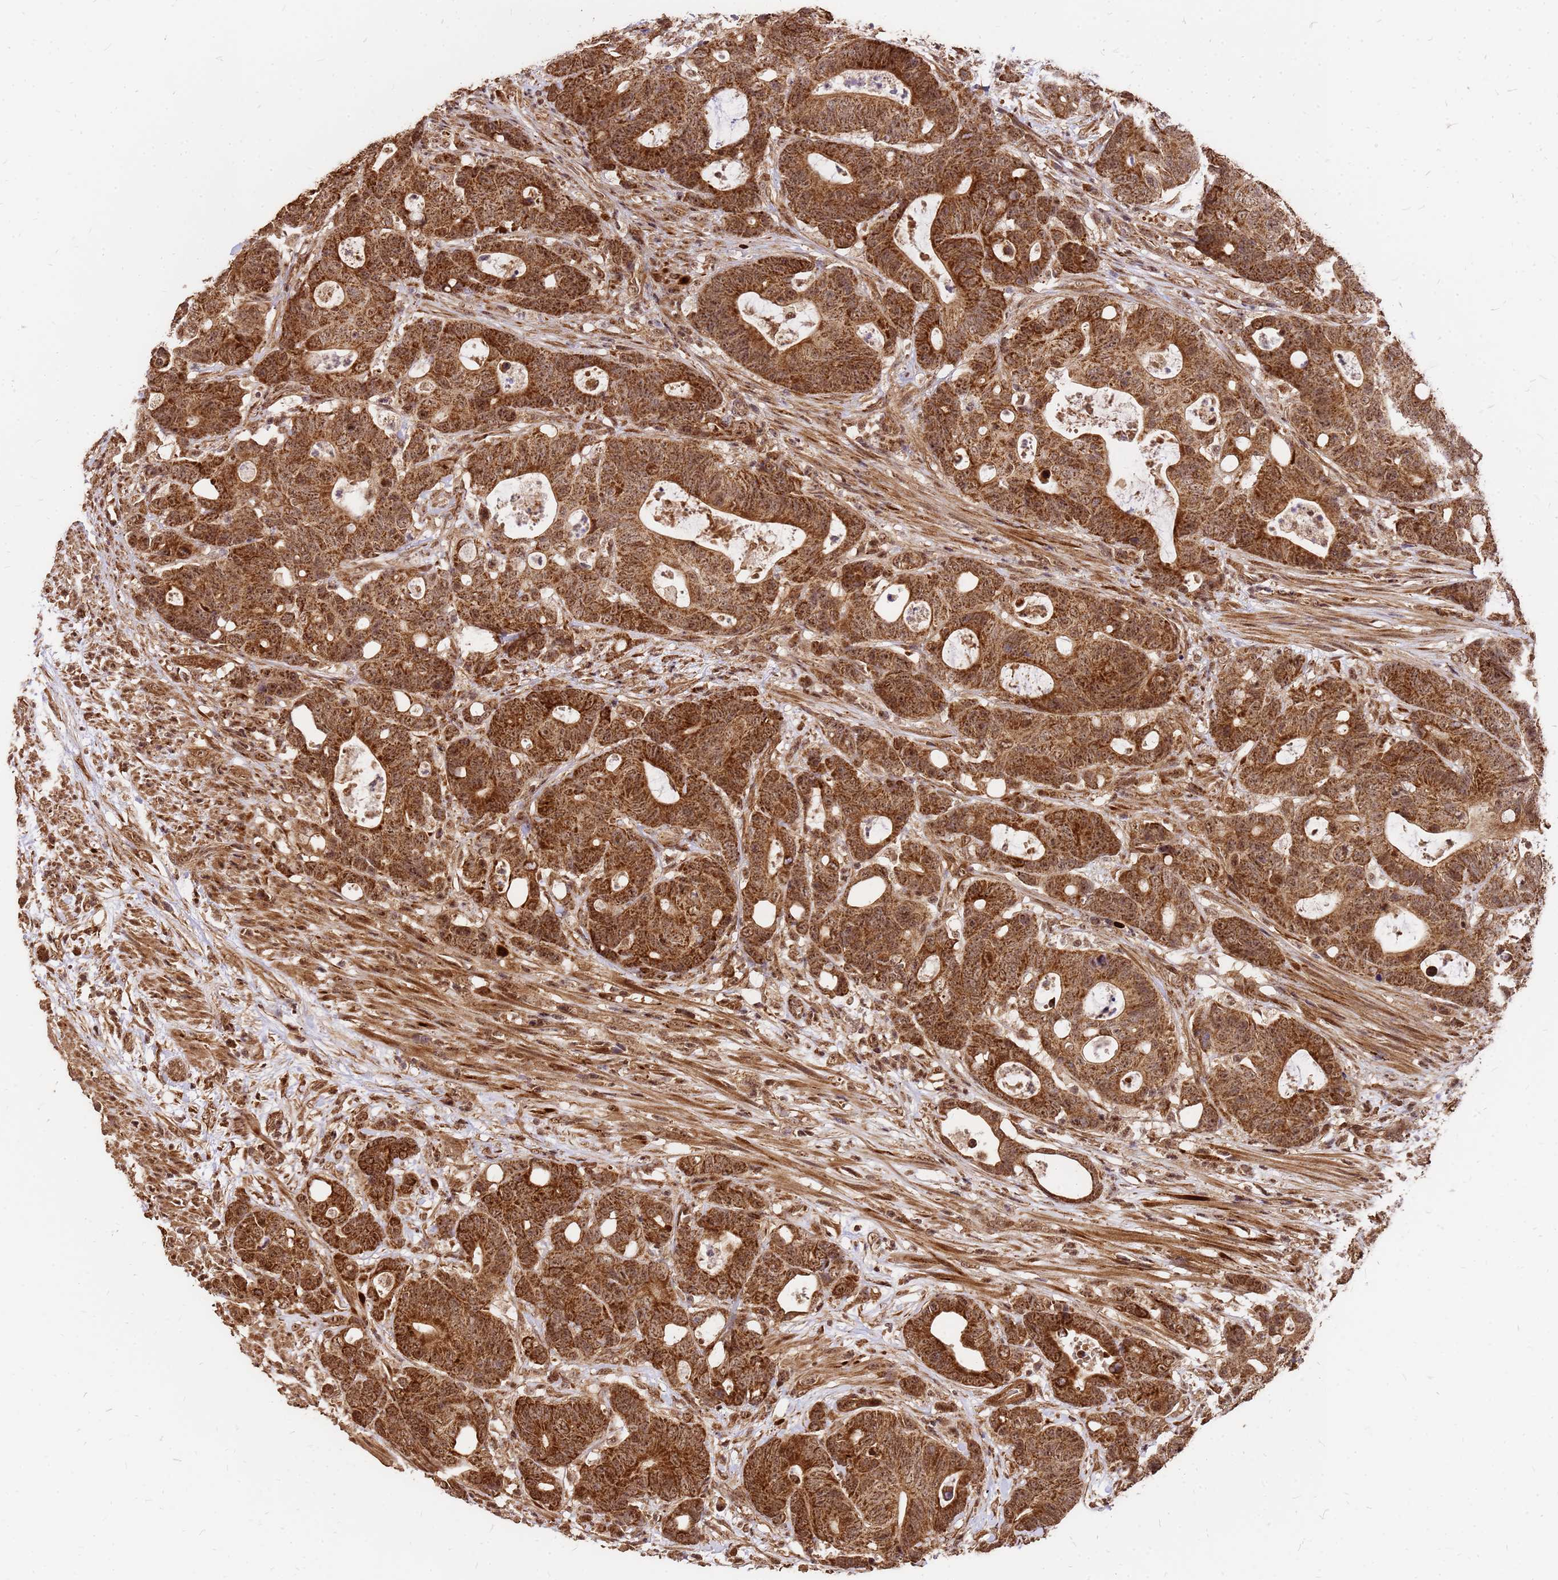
{"staining": {"intensity": "strong", "quantity": ">75%", "location": "cytoplasmic/membranous,nuclear"}, "tissue": "colorectal cancer", "cell_type": "Tumor cells", "image_type": "cancer", "snomed": [{"axis": "morphology", "description": "Adenocarcinoma, NOS"}, {"axis": "topography", "description": "Colon"}], "caption": "An IHC histopathology image of tumor tissue is shown. Protein staining in brown labels strong cytoplasmic/membranous and nuclear positivity in colorectal cancer within tumor cells. (Brightfield microscopy of DAB IHC at high magnification).", "gene": "GPATCH8", "patient": {"sex": "female", "age": 82}}